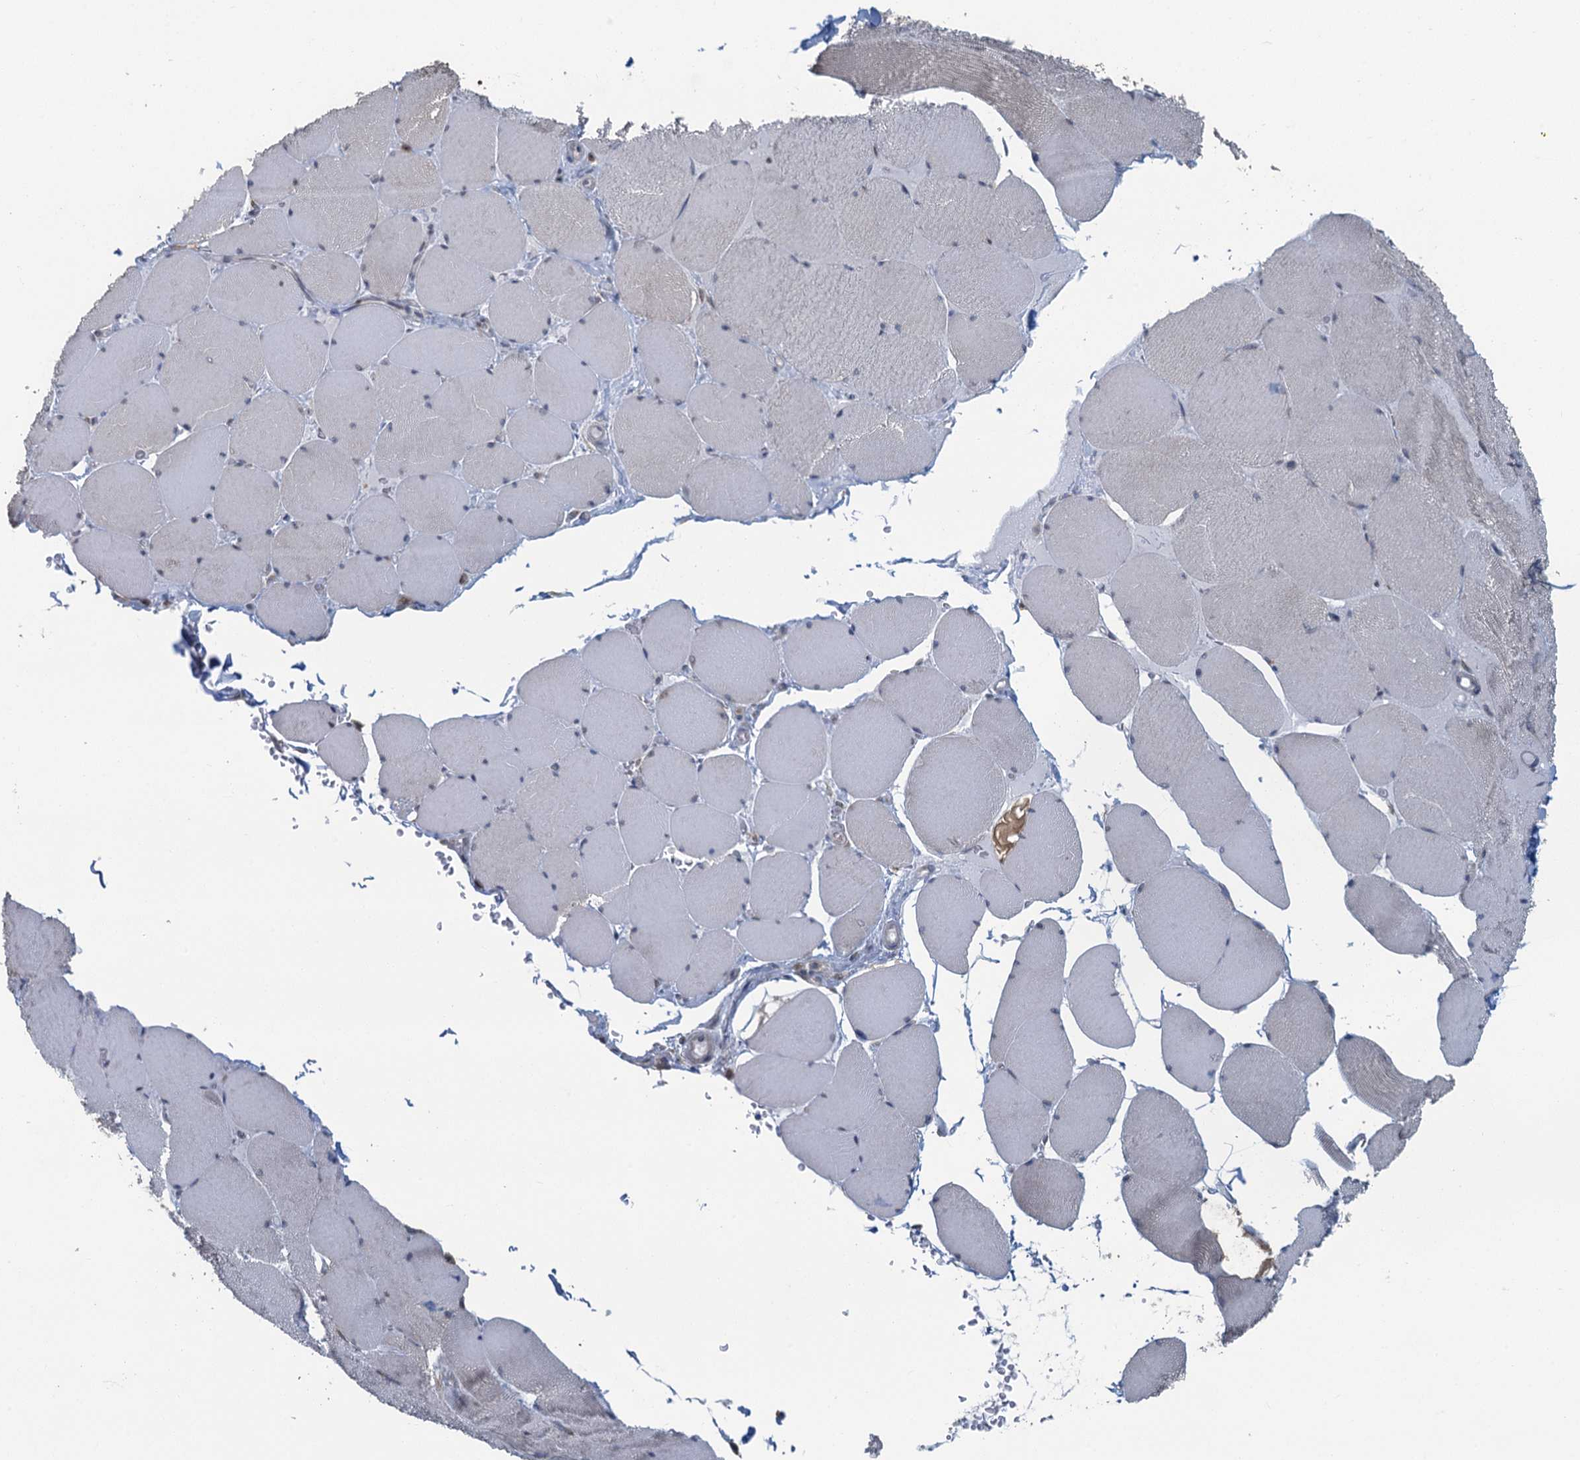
{"staining": {"intensity": "negative", "quantity": "none", "location": "none"}, "tissue": "skeletal muscle", "cell_type": "Myocytes", "image_type": "normal", "snomed": [{"axis": "morphology", "description": "Normal tissue, NOS"}, {"axis": "topography", "description": "Skeletal muscle"}, {"axis": "topography", "description": "Head-Neck"}], "caption": "Myocytes show no significant expression in normal skeletal muscle.", "gene": "TEX35", "patient": {"sex": "male", "age": 66}}